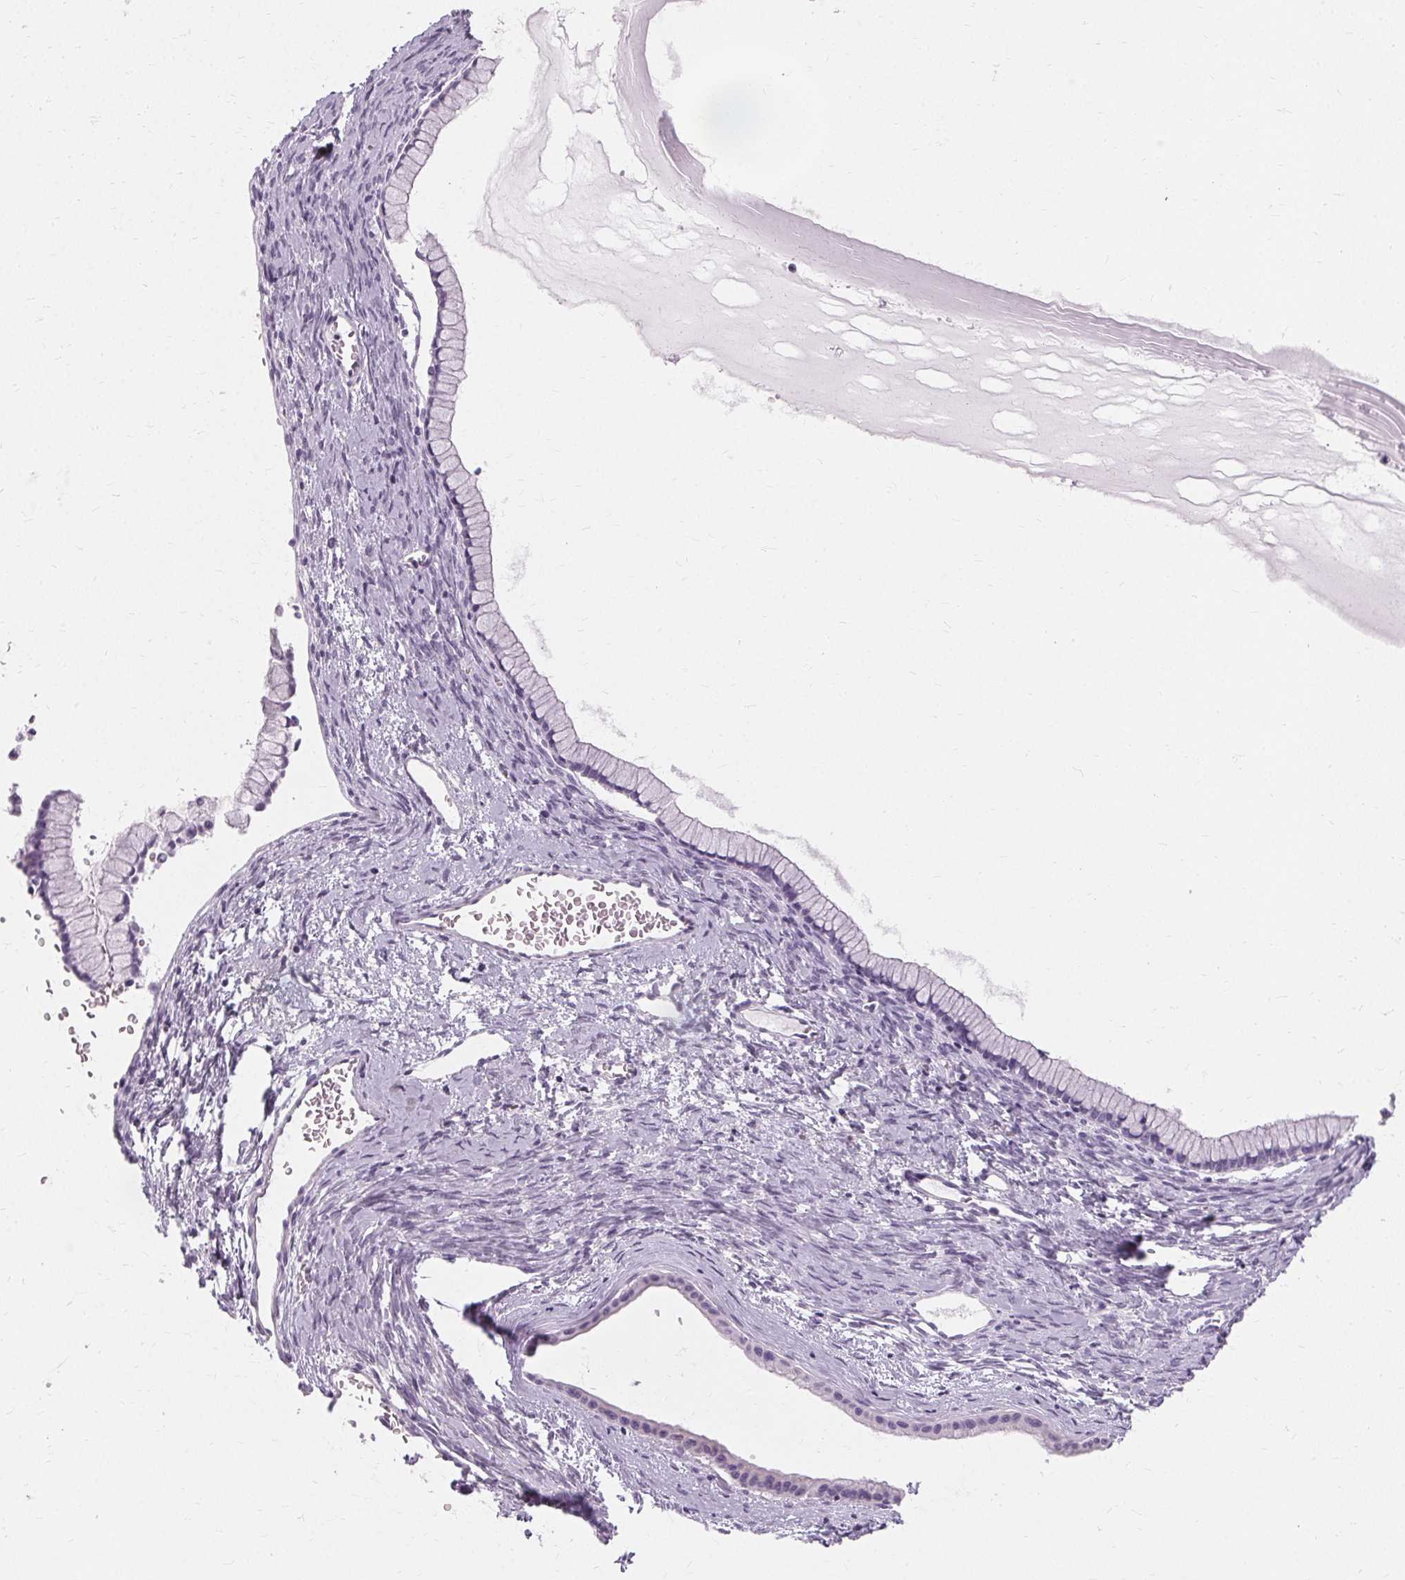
{"staining": {"intensity": "negative", "quantity": "none", "location": "none"}, "tissue": "ovarian cancer", "cell_type": "Tumor cells", "image_type": "cancer", "snomed": [{"axis": "morphology", "description": "Cystadenocarcinoma, mucinous, NOS"}, {"axis": "topography", "description": "Ovary"}], "caption": "Mucinous cystadenocarcinoma (ovarian) stained for a protein using immunohistochemistry (IHC) shows no staining tumor cells.", "gene": "KRT6C", "patient": {"sex": "female", "age": 41}}